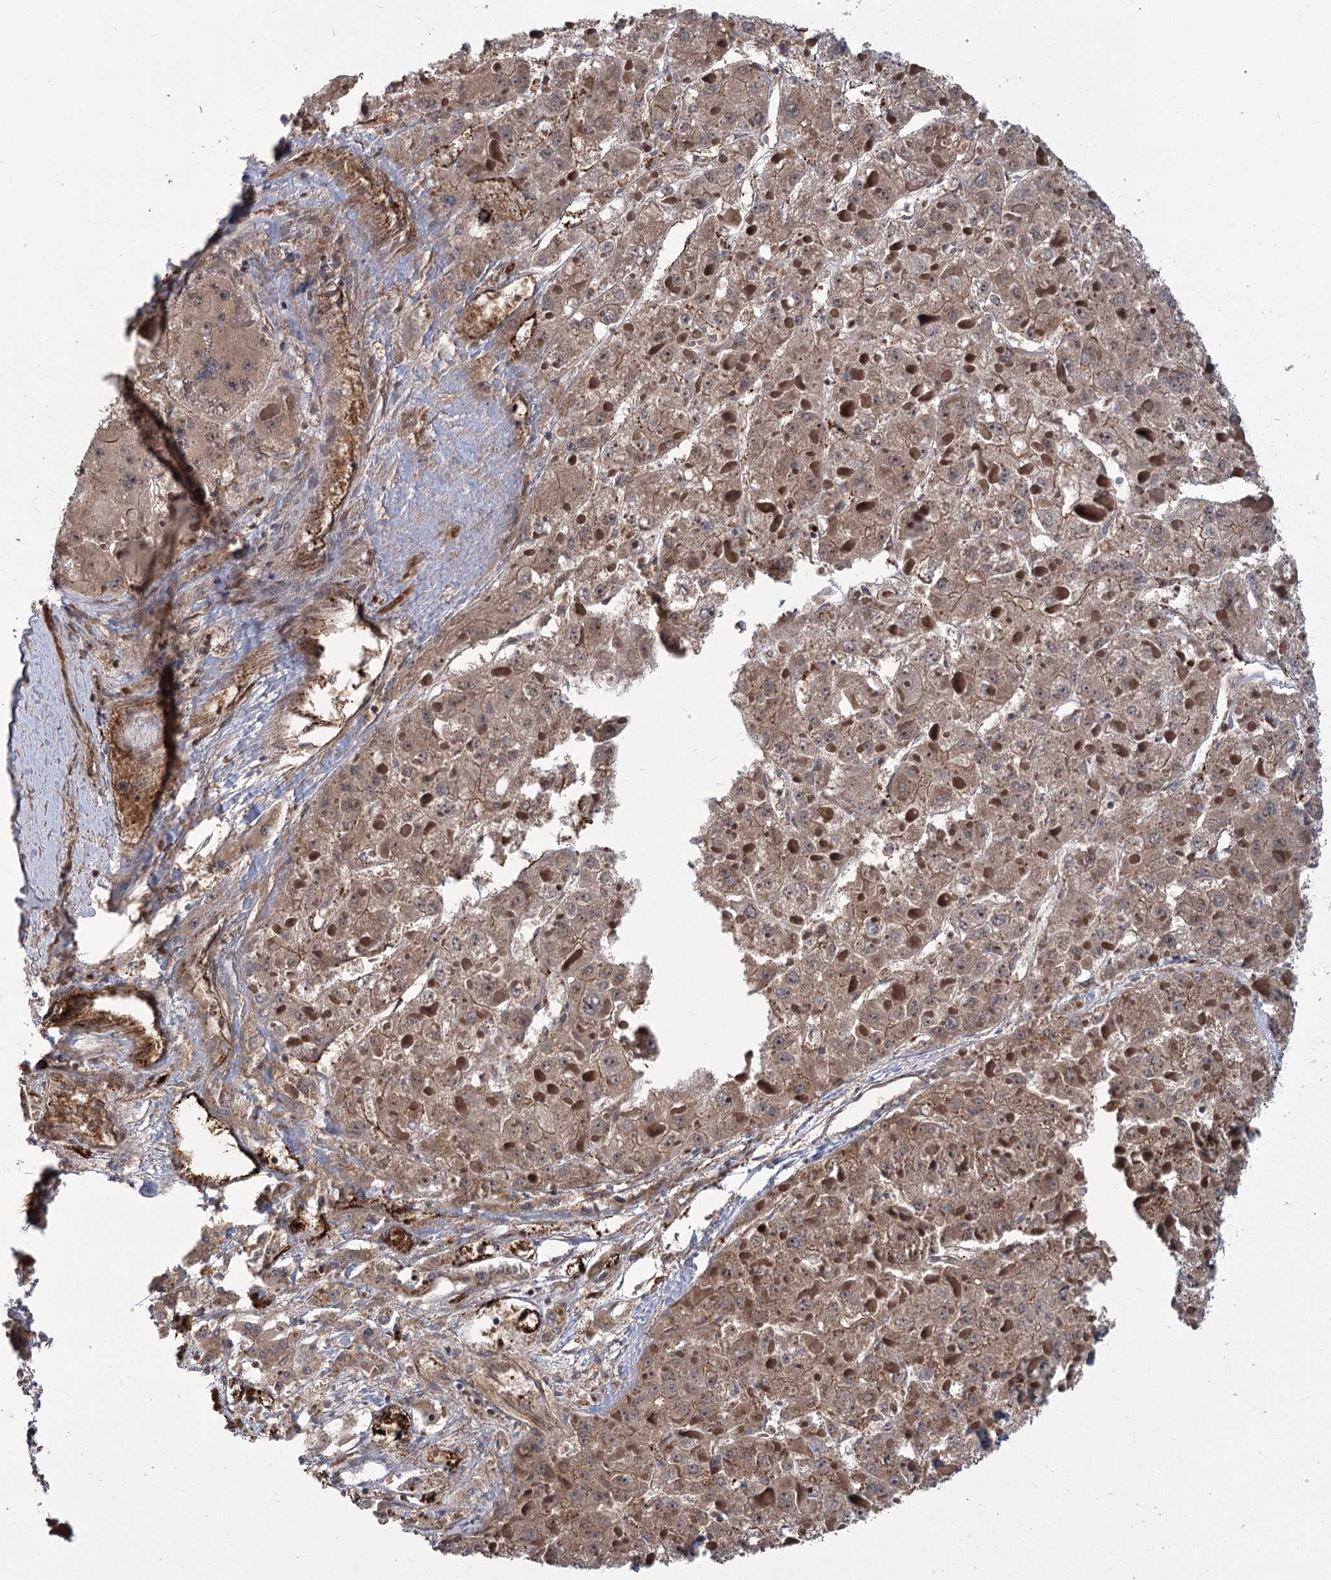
{"staining": {"intensity": "moderate", "quantity": ">75%", "location": "cytoplasmic/membranous,nuclear"}, "tissue": "liver cancer", "cell_type": "Tumor cells", "image_type": "cancer", "snomed": [{"axis": "morphology", "description": "Carcinoma, Hepatocellular, NOS"}, {"axis": "topography", "description": "Liver"}], "caption": "The immunohistochemical stain labels moderate cytoplasmic/membranous and nuclear positivity in tumor cells of liver cancer (hepatocellular carcinoma) tissue. (brown staining indicates protein expression, while blue staining denotes nuclei).", "gene": "CARD19", "patient": {"sex": "female", "age": 73}}